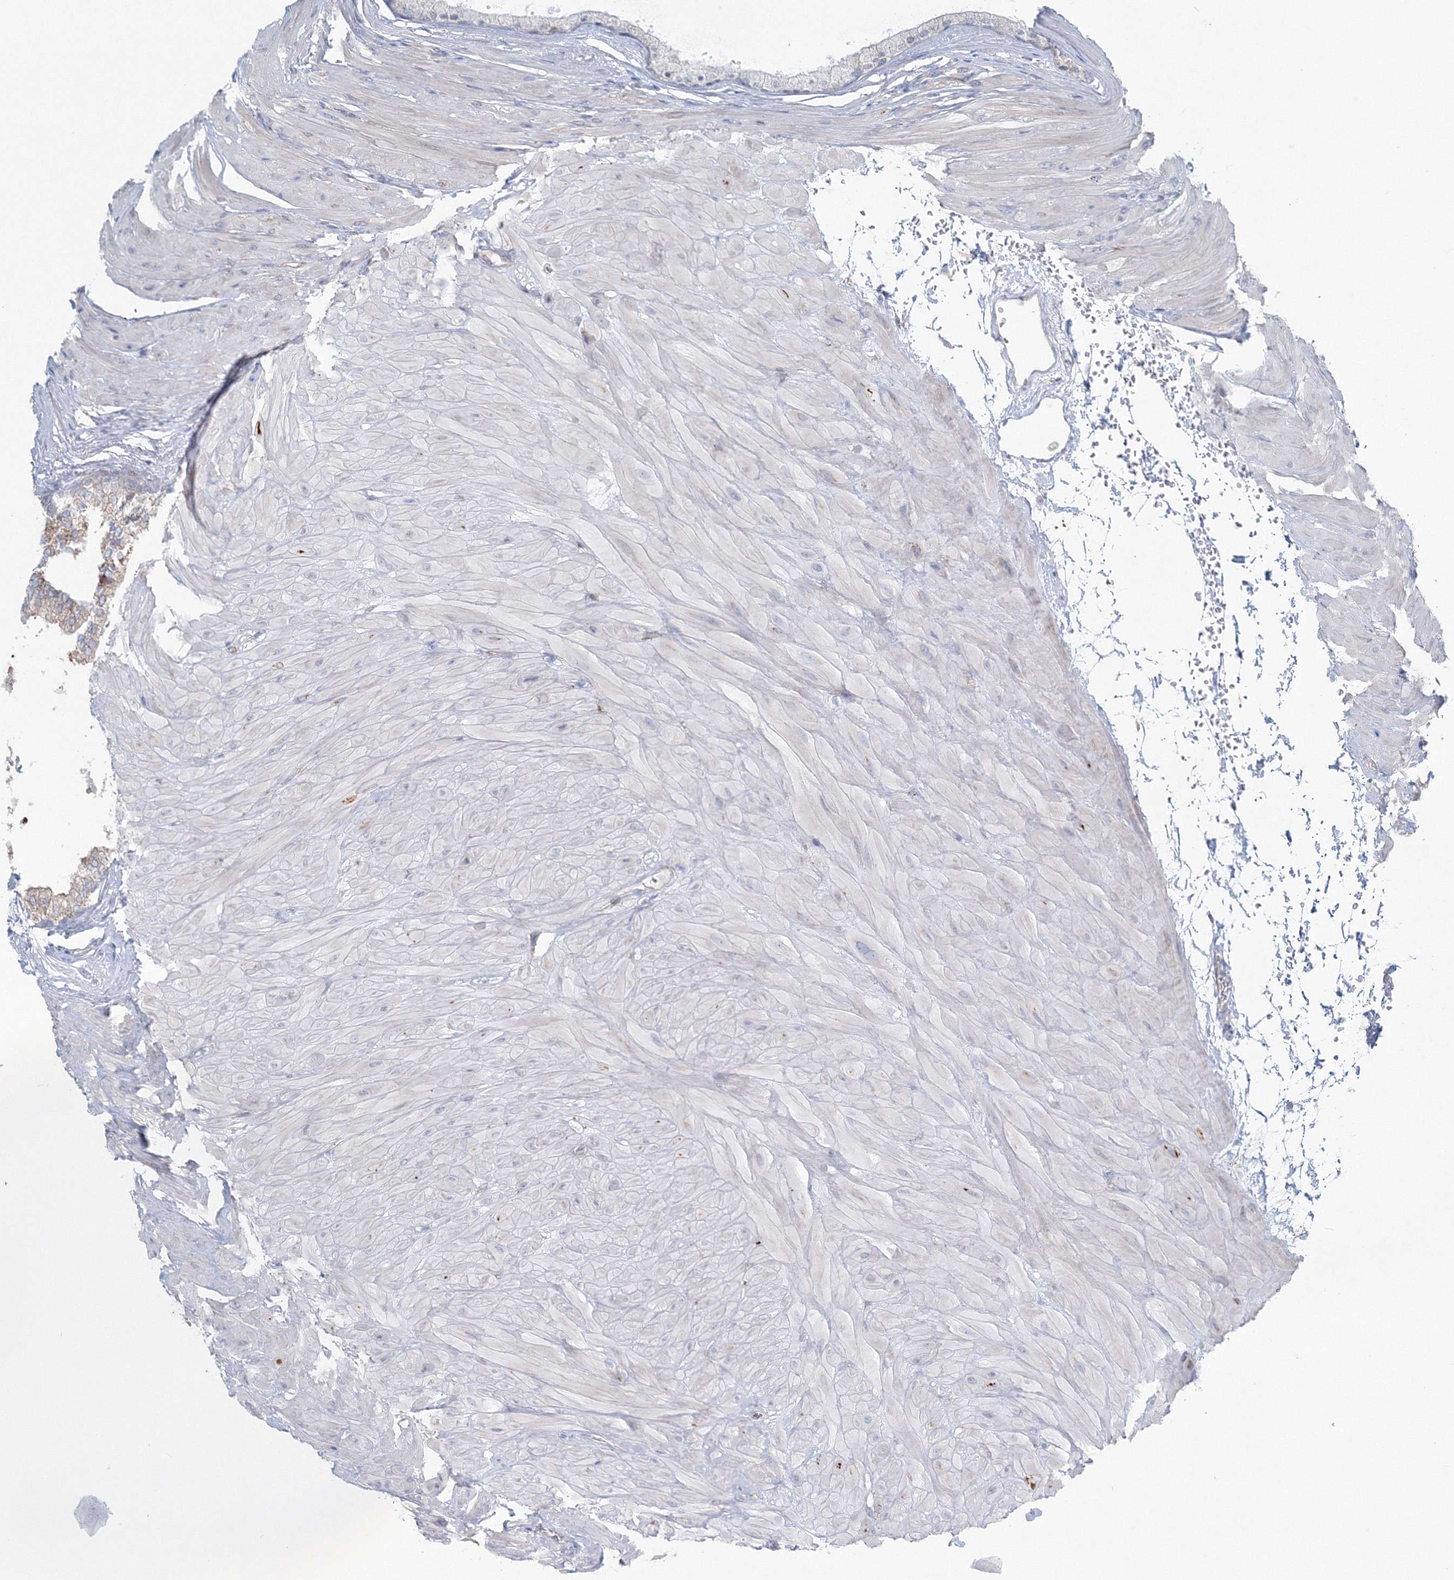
{"staining": {"intensity": "moderate", "quantity": "25%-75%", "location": "cytoplasmic/membranous"}, "tissue": "seminal vesicle", "cell_type": "Glandular cells", "image_type": "normal", "snomed": [{"axis": "morphology", "description": "Normal tissue, NOS"}, {"axis": "topography", "description": "Prostate"}, {"axis": "topography", "description": "Seminal veicle"}], "caption": "The immunohistochemical stain highlights moderate cytoplasmic/membranous expression in glandular cells of unremarkable seminal vesicle.", "gene": "ENSG00000285283", "patient": {"sex": "male", "age": 51}}